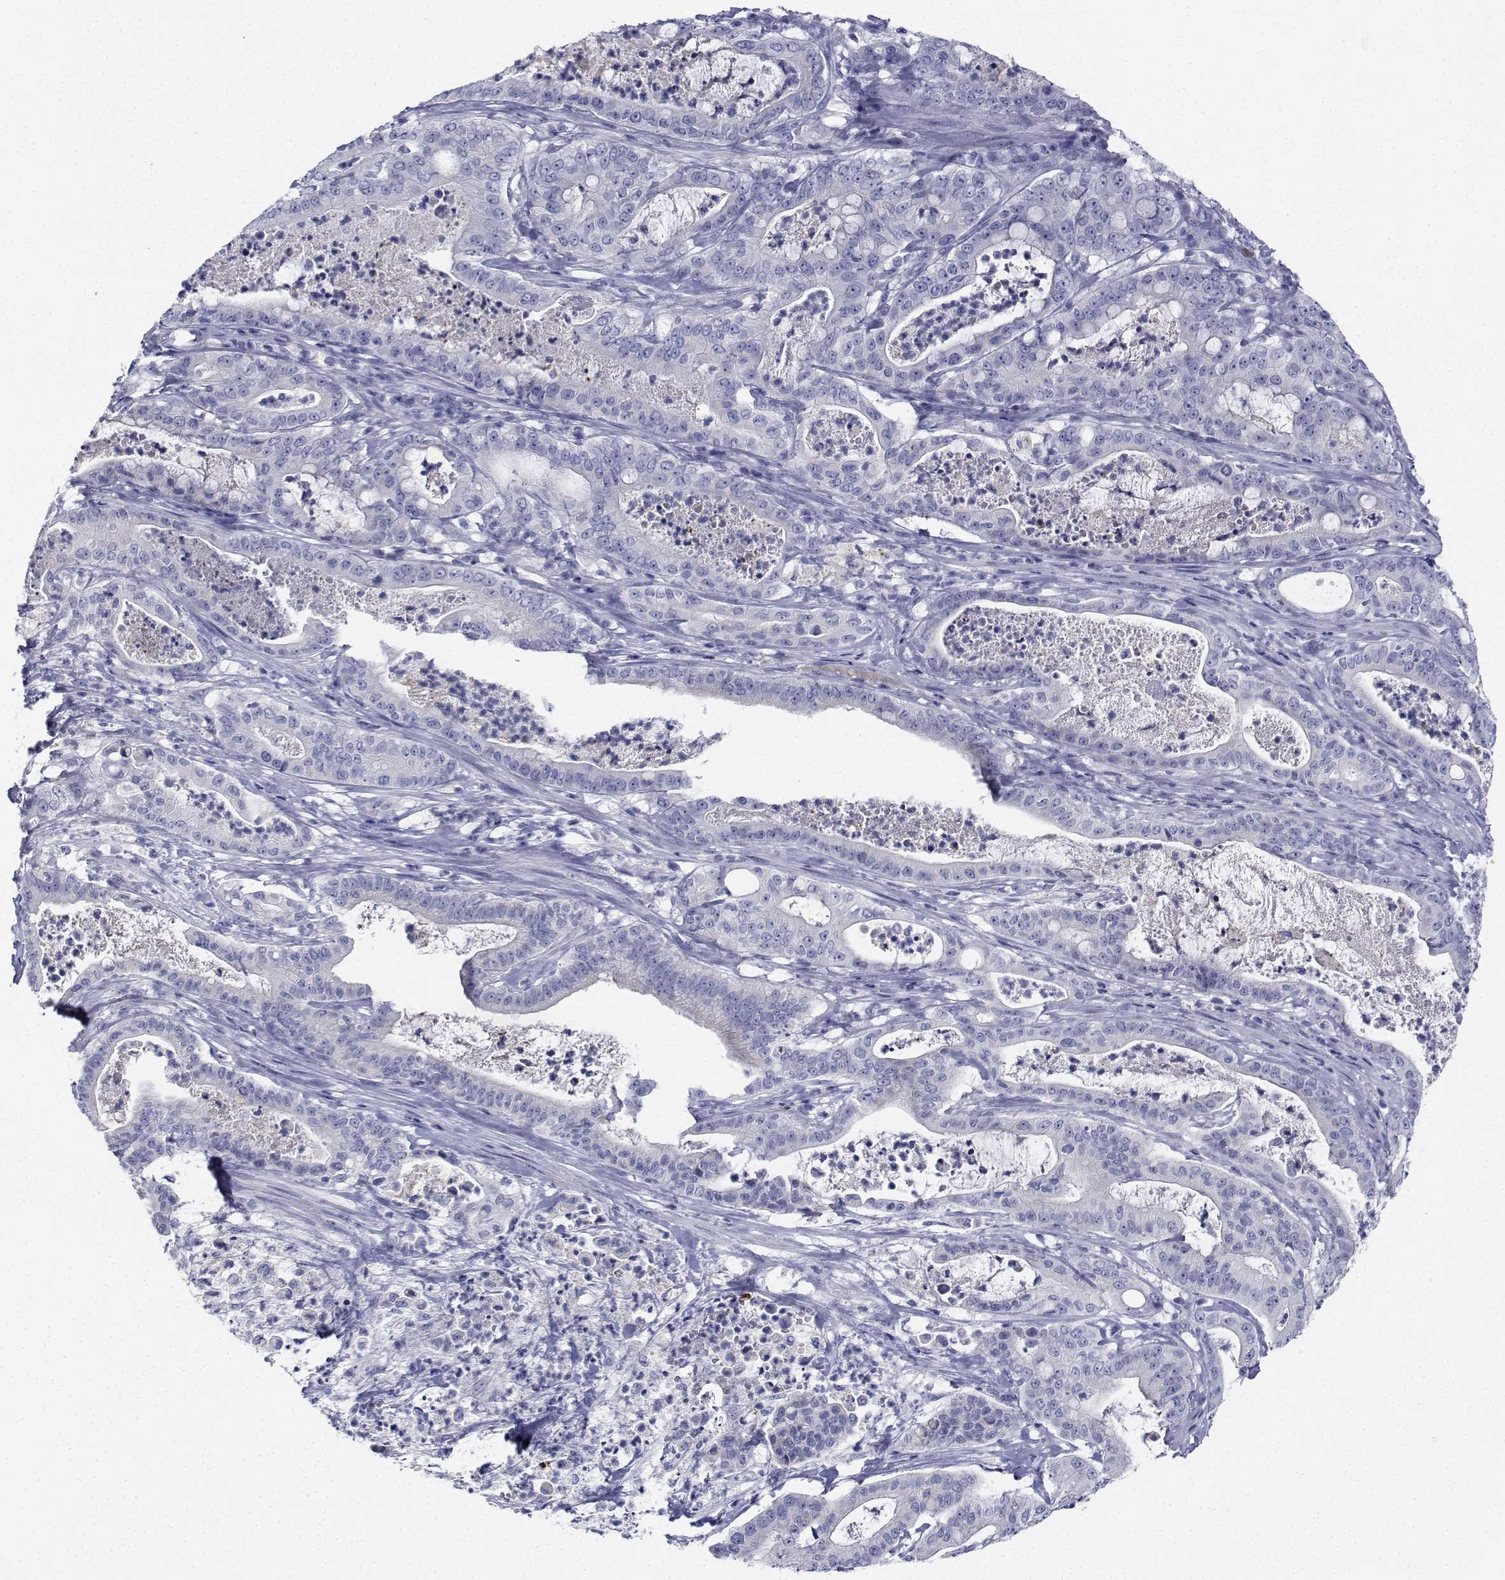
{"staining": {"intensity": "negative", "quantity": "none", "location": "none"}, "tissue": "pancreatic cancer", "cell_type": "Tumor cells", "image_type": "cancer", "snomed": [{"axis": "morphology", "description": "Adenocarcinoma, NOS"}, {"axis": "topography", "description": "Pancreas"}], "caption": "This is an immunohistochemistry (IHC) image of human pancreatic cancer. There is no positivity in tumor cells.", "gene": "PLXNA4", "patient": {"sex": "male", "age": 71}}